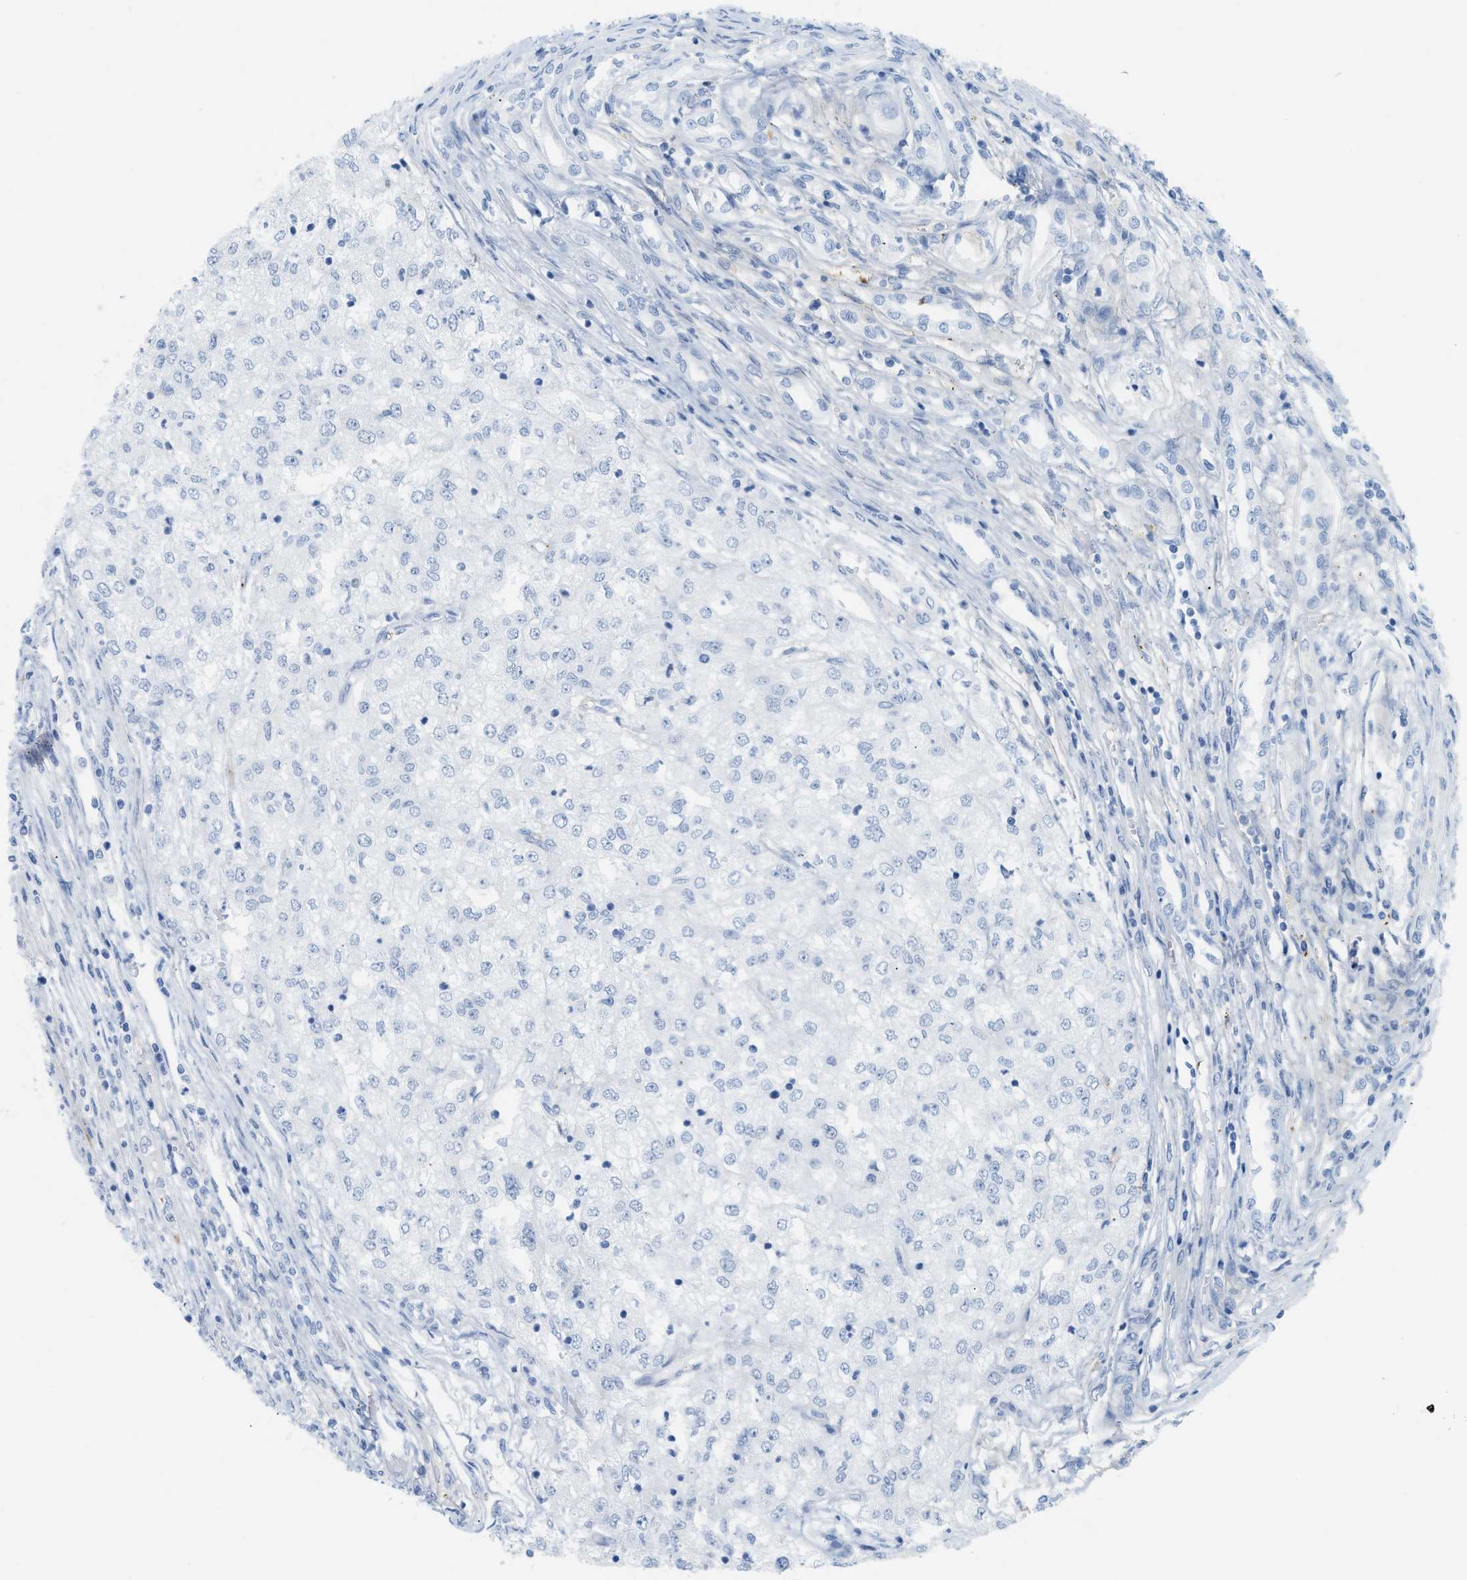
{"staining": {"intensity": "negative", "quantity": "none", "location": "none"}, "tissue": "renal cancer", "cell_type": "Tumor cells", "image_type": "cancer", "snomed": [{"axis": "morphology", "description": "Adenocarcinoma, NOS"}, {"axis": "topography", "description": "Kidney"}], "caption": "This is an IHC micrograph of human renal adenocarcinoma. There is no staining in tumor cells.", "gene": "HLTF", "patient": {"sex": "female", "age": 54}}